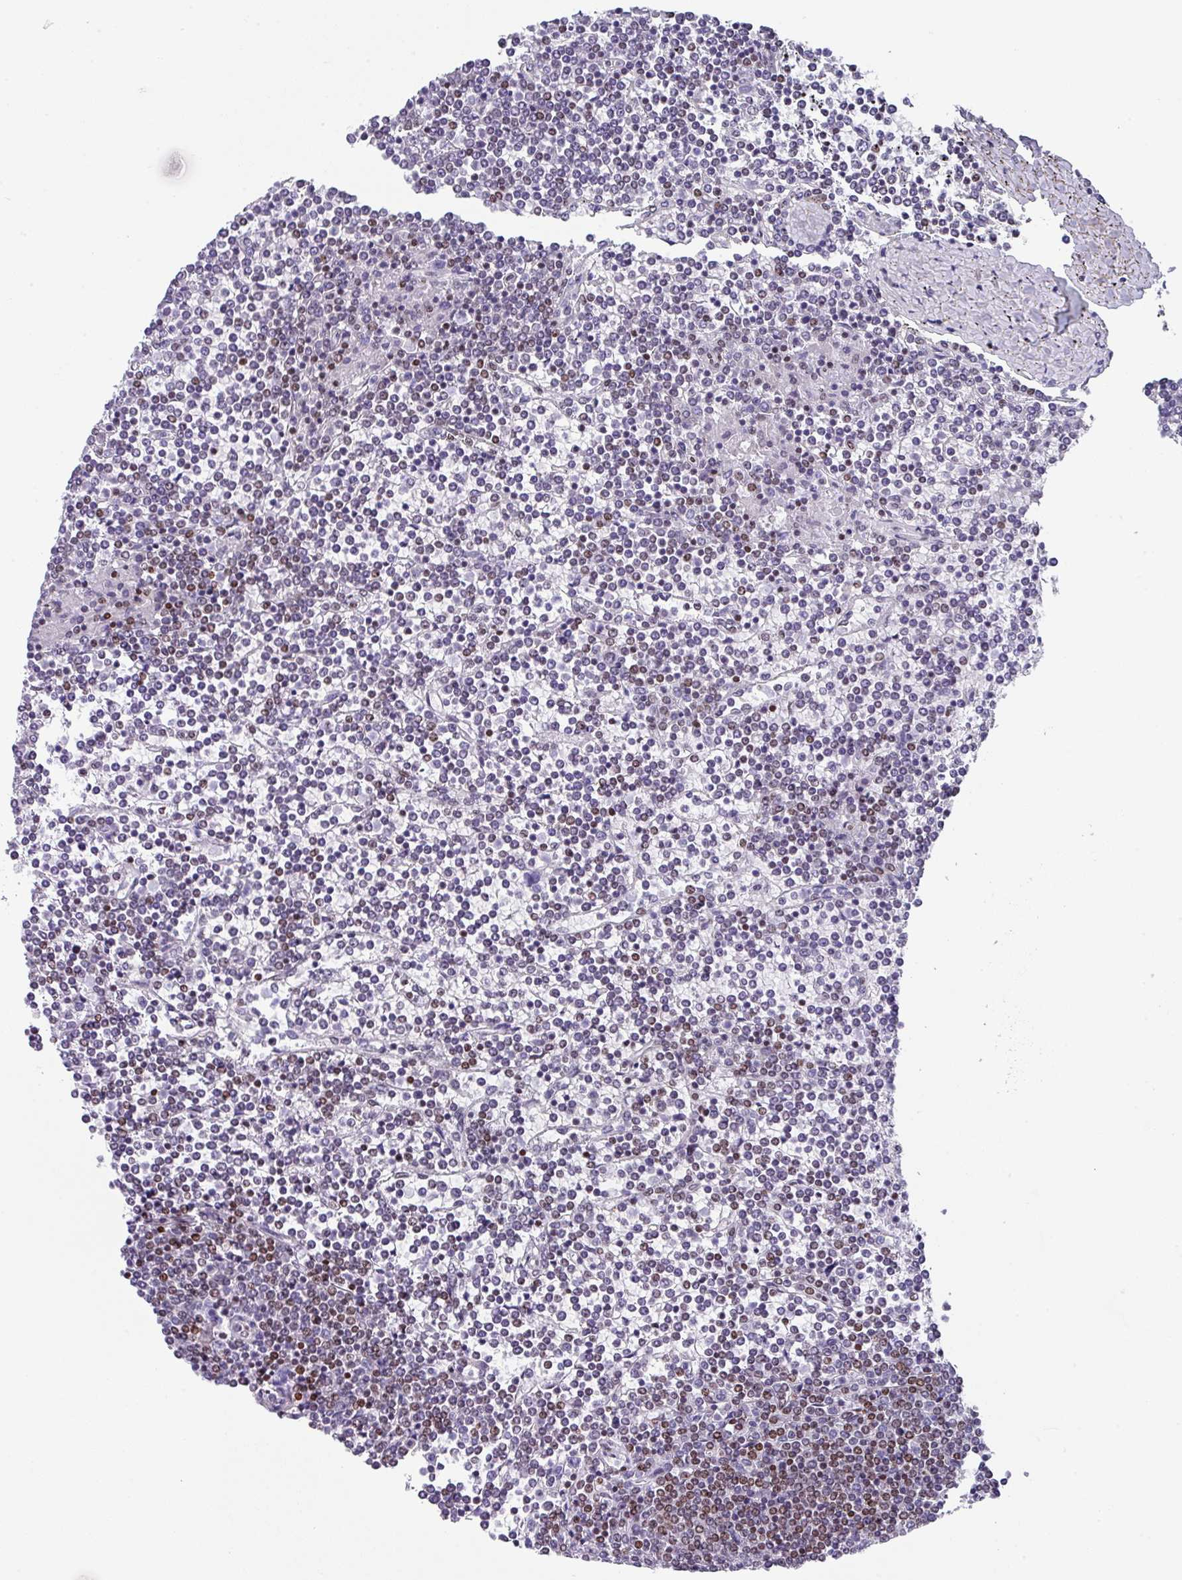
{"staining": {"intensity": "moderate", "quantity": "25%-75%", "location": "nuclear"}, "tissue": "lymphoma", "cell_type": "Tumor cells", "image_type": "cancer", "snomed": [{"axis": "morphology", "description": "Malignant lymphoma, non-Hodgkin's type, Low grade"}, {"axis": "topography", "description": "Spleen"}], "caption": "Tumor cells demonstrate moderate nuclear staining in about 25%-75% of cells in lymphoma.", "gene": "TCF3", "patient": {"sex": "female", "age": 19}}